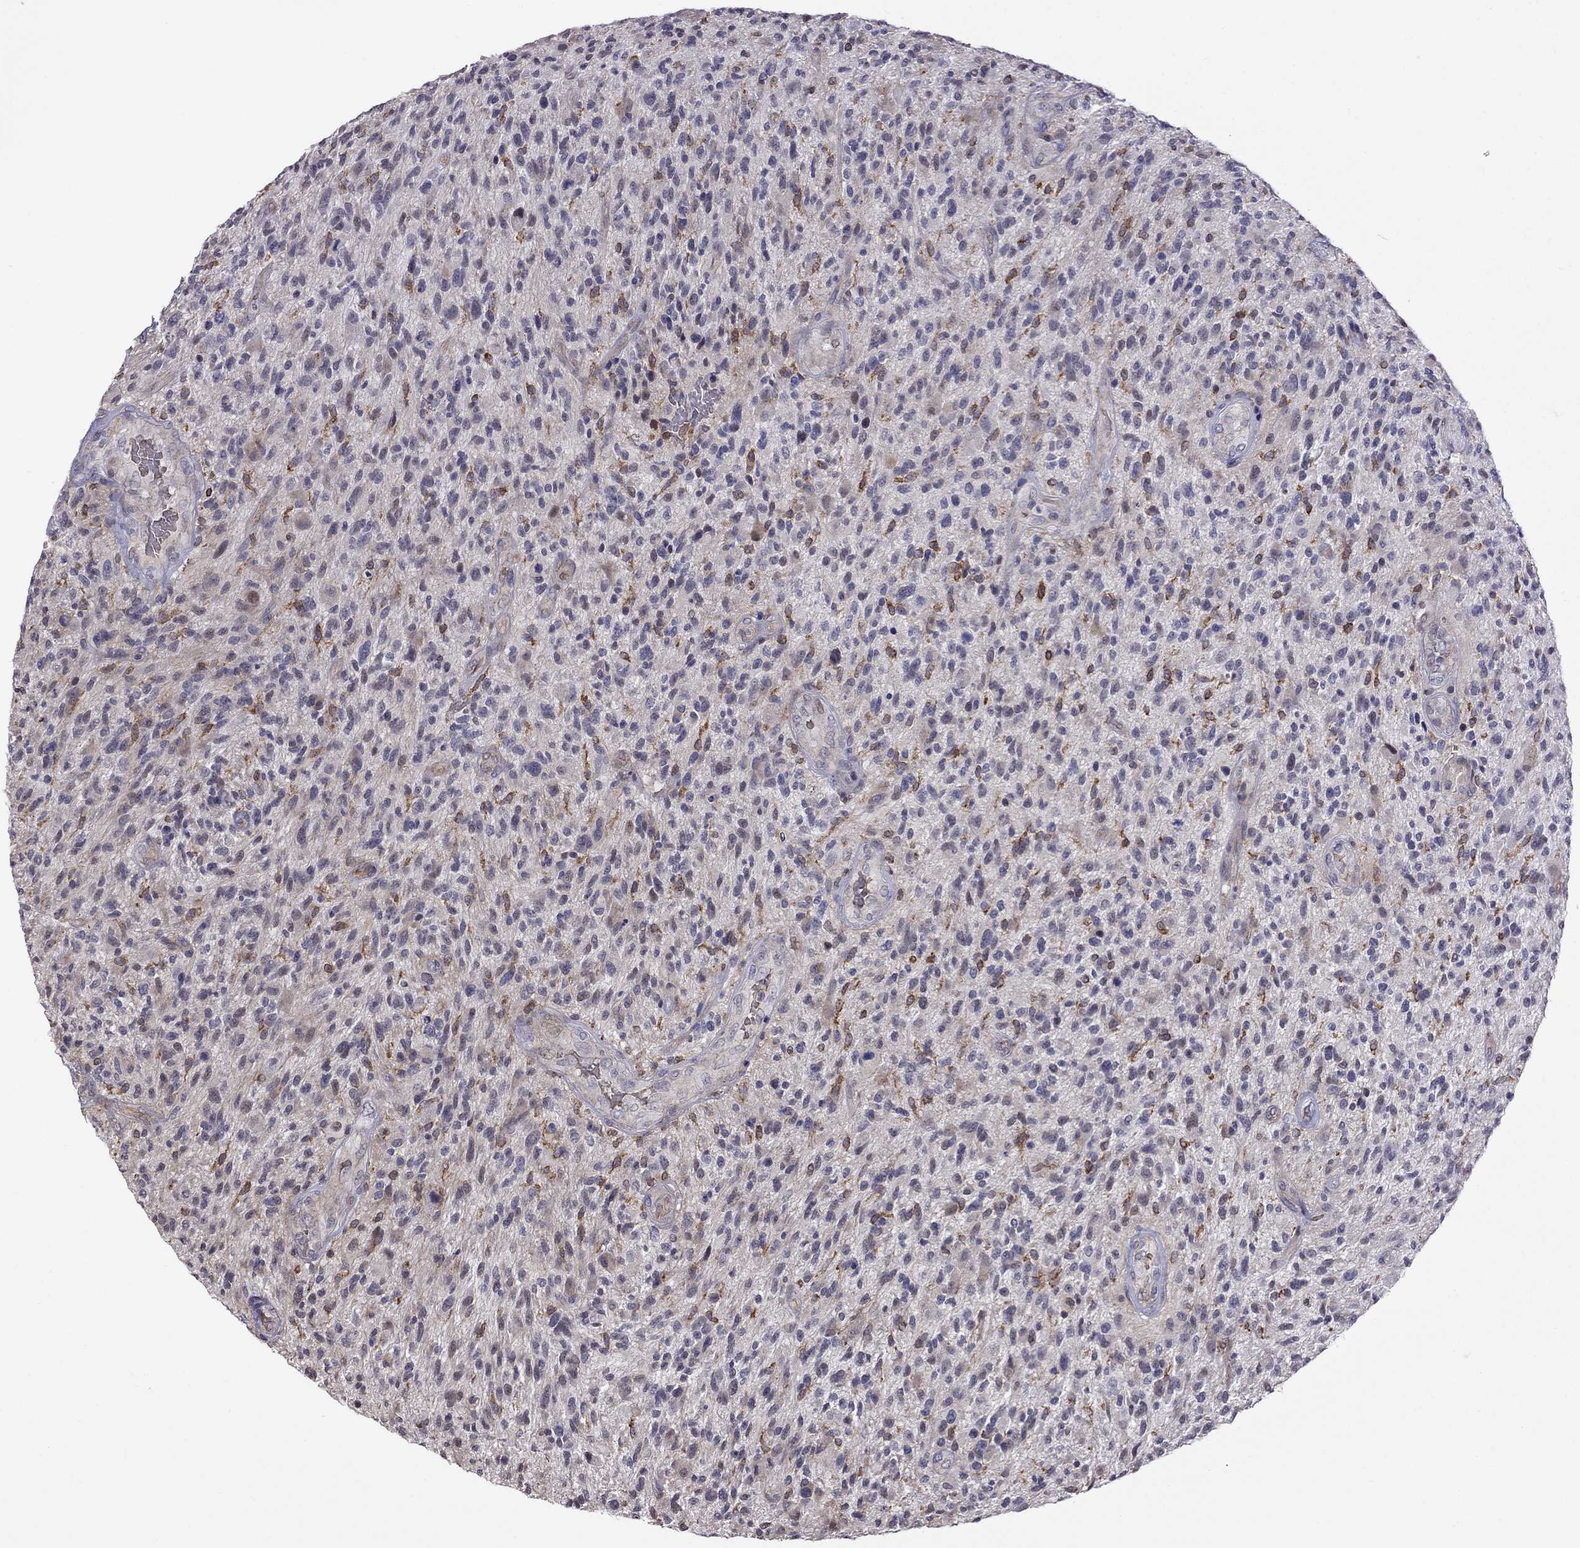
{"staining": {"intensity": "negative", "quantity": "none", "location": "none"}, "tissue": "glioma", "cell_type": "Tumor cells", "image_type": "cancer", "snomed": [{"axis": "morphology", "description": "Glioma, malignant, High grade"}, {"axis": "topography", "description": "Brain"}], "caption": "The histopathology image reveals no staining of tumor cells in glioma.", "gene": "ADAM28", "patient": {"sex": "male", "age": 47}}